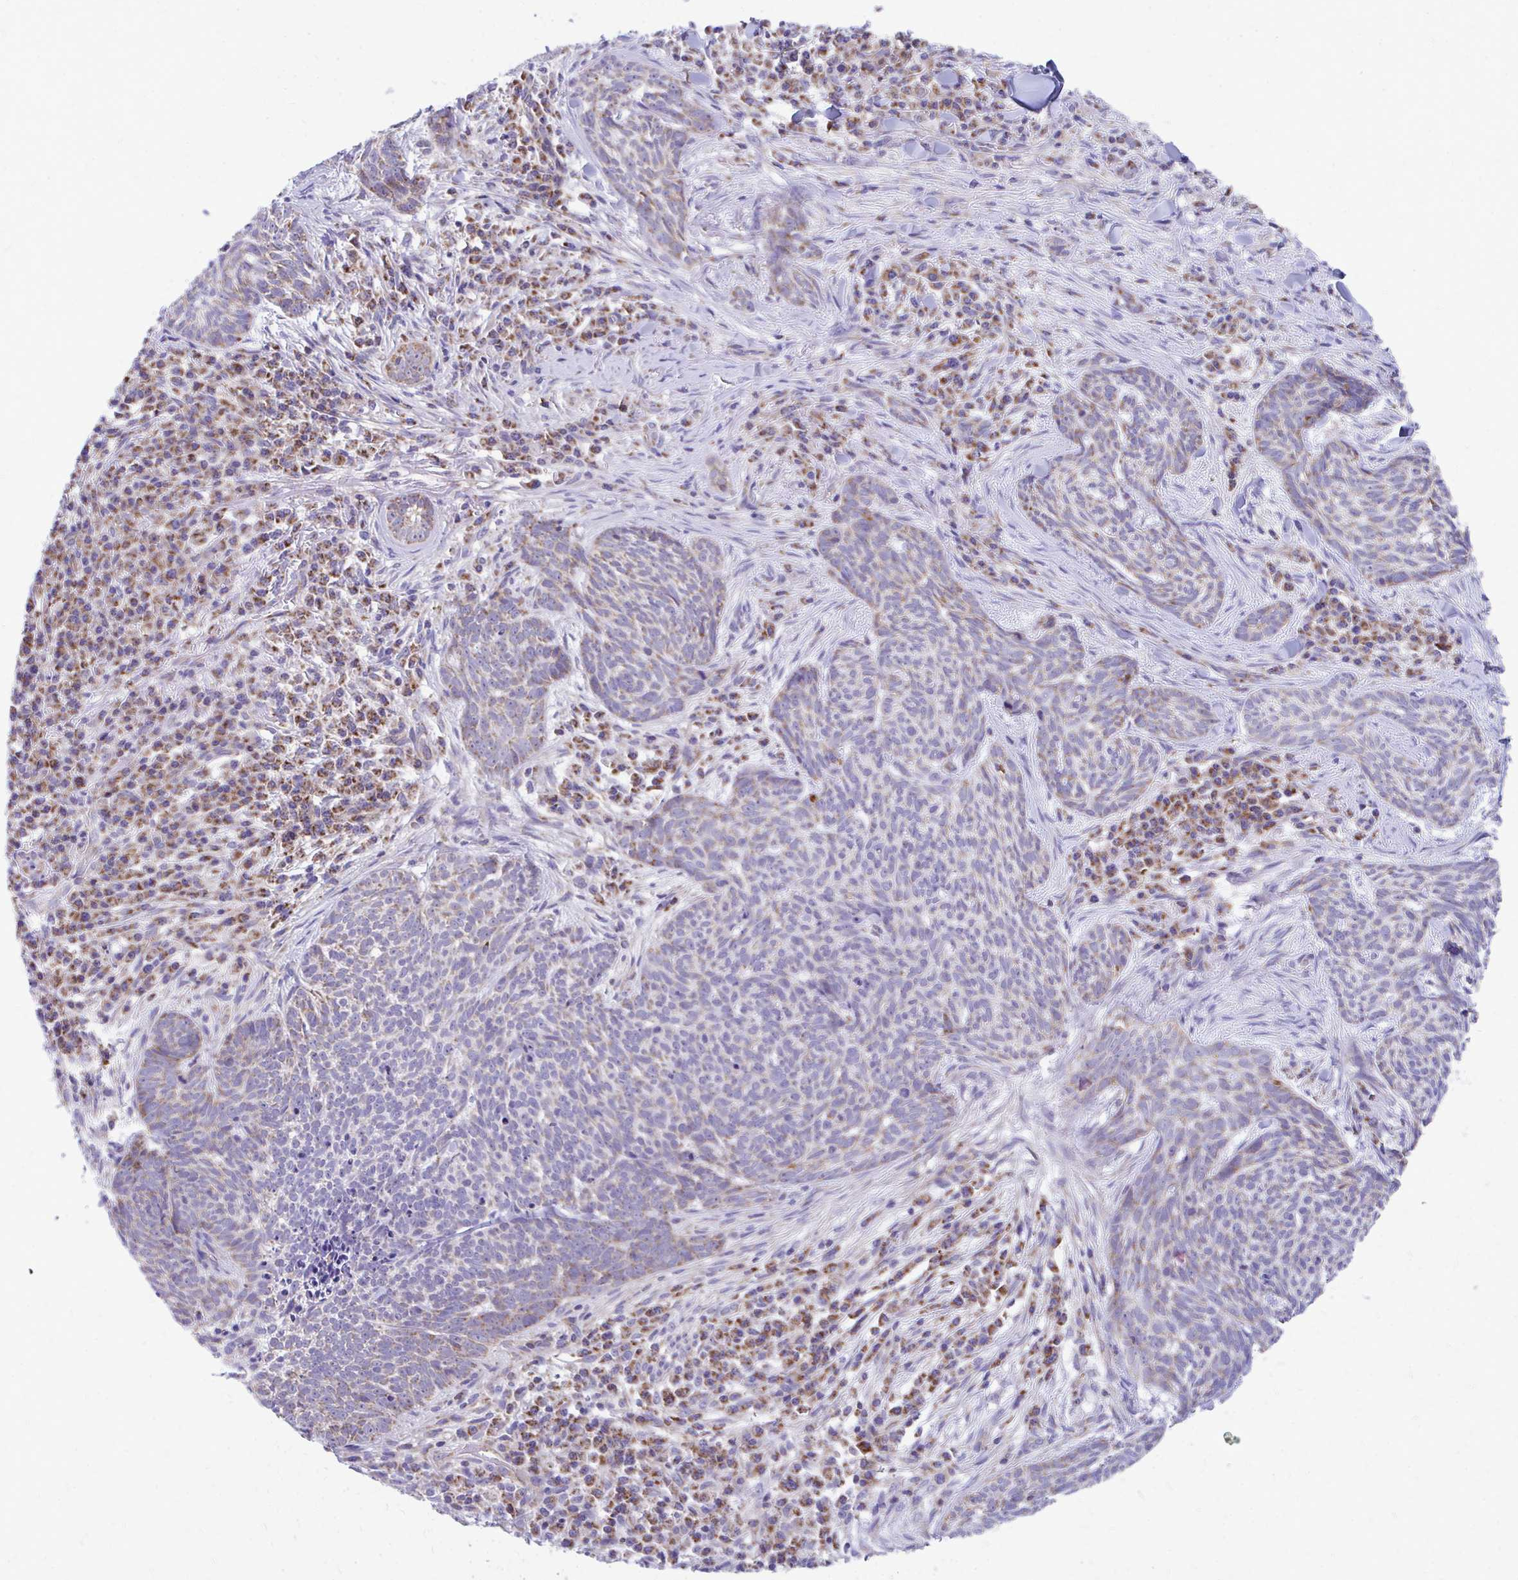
{"staining": {"intensity": "weak", "quantity": "<25%", "location": "cytoplasmic/membranous"}, "tissue": "skin cancer", "cell_type": "Tumor cells", "image_type": "cancer", "snomed": [{"axis": "morphology", "description": "Basal cell carcinoma"}, {"axis": "topography", "description": "Skin"}], "caption": "The micrograph shows no staining of tumor cells in skin basal cell carcinoma.", "gene": "MRPL19", "patient": {"sex": "female", "age": 93}}